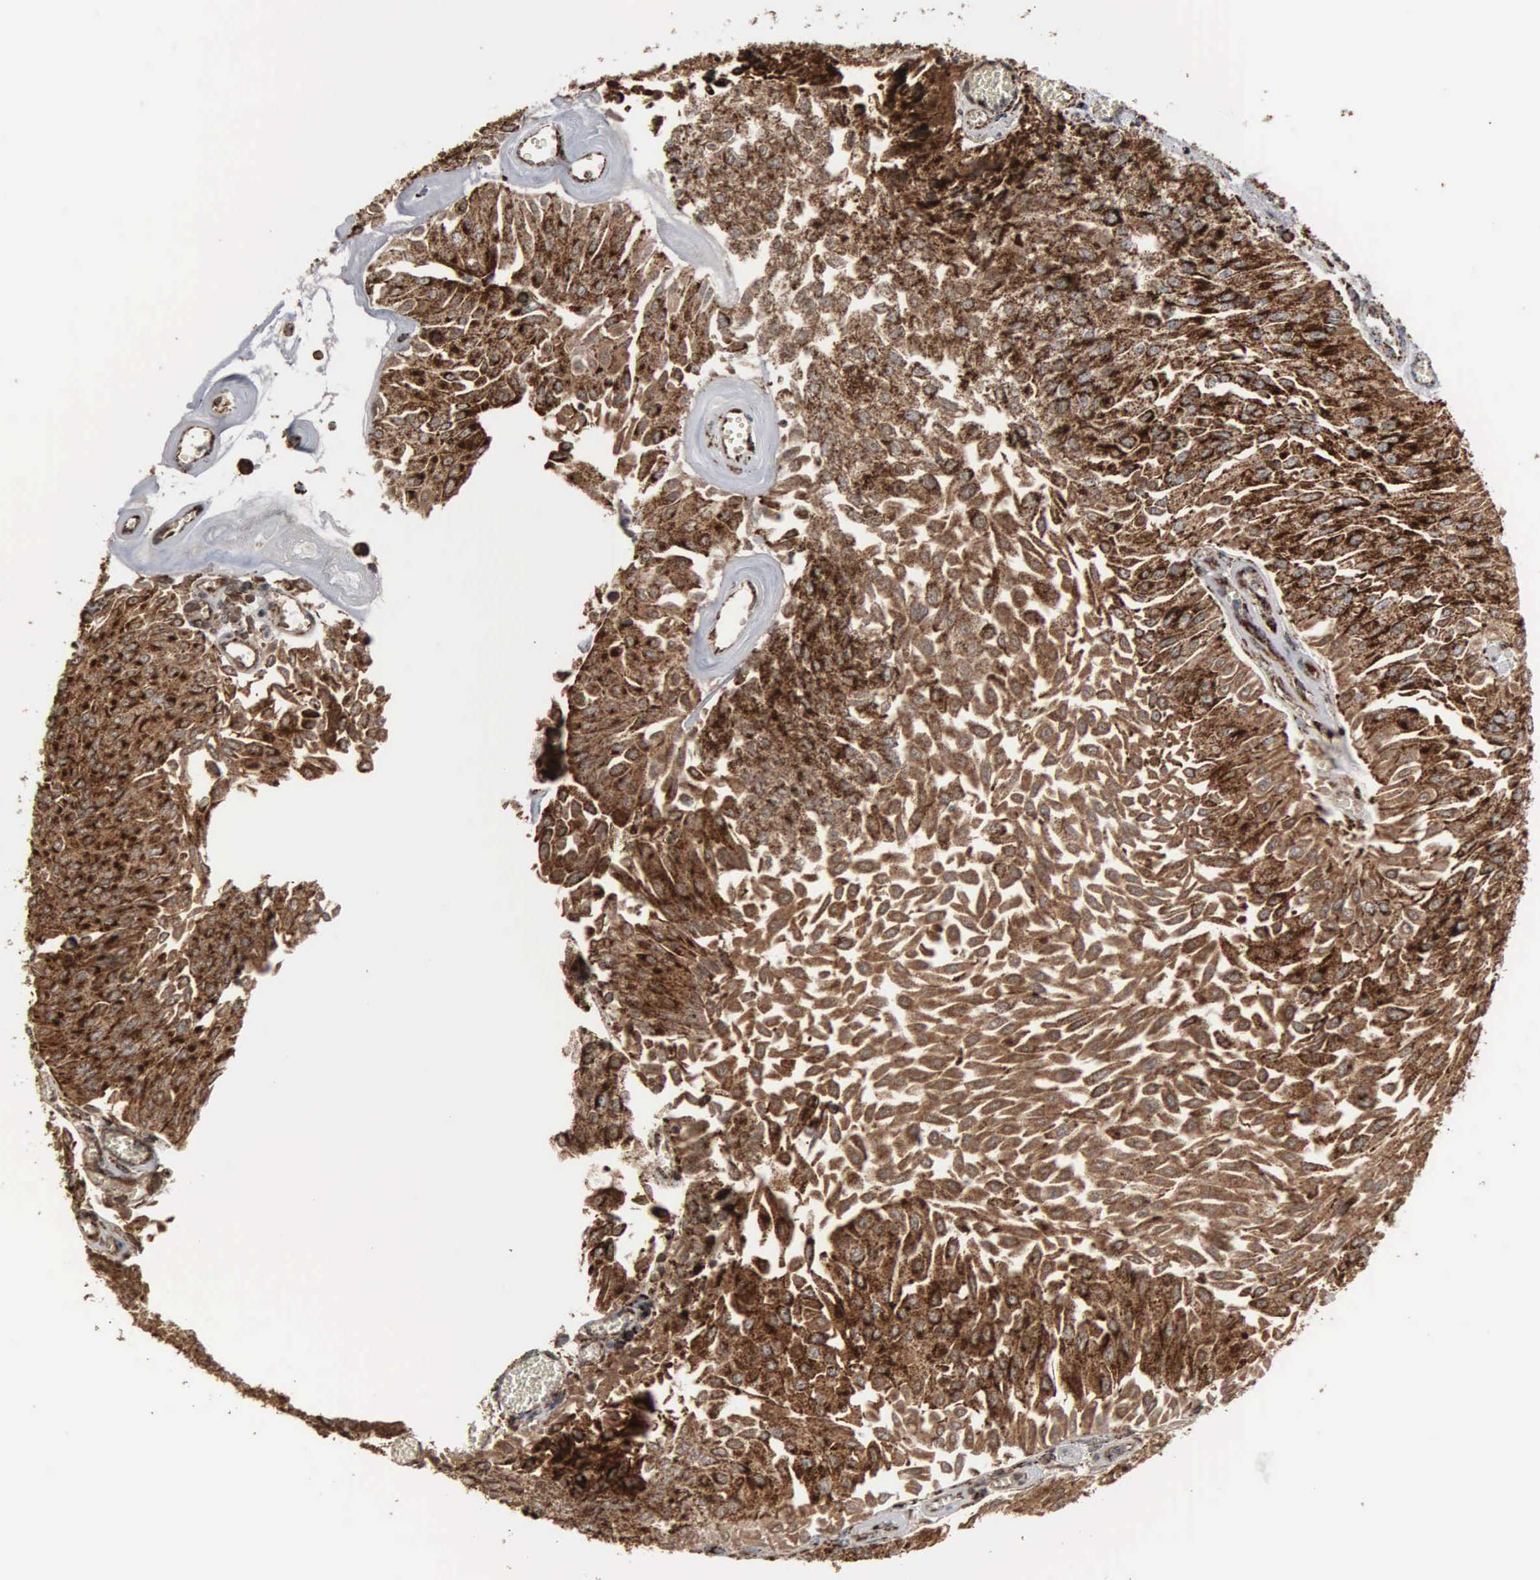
{"staining": {"intensity": "strong", "quantity": ">75%", "location": "cytoplasmic/membranous"}, "tissue": "urothelial cancer", "cell_type": "Tumor cells", "image_type": "cancer", "snomed": [{"axis": "morphology", "description": "Urothelial carcinoma, Low grade"}, {"axis": "topography", "description": "Urinary bladder"}], "caption": "This micrograph exhibits immunohistochemistry (IHC) staining of human urothelial cancer, with high strong cytoplasmic/membranous expression in about >75% of tumor cells.", "gene": "HSPA9", "patient": {"sex": "male", "age": 86}}